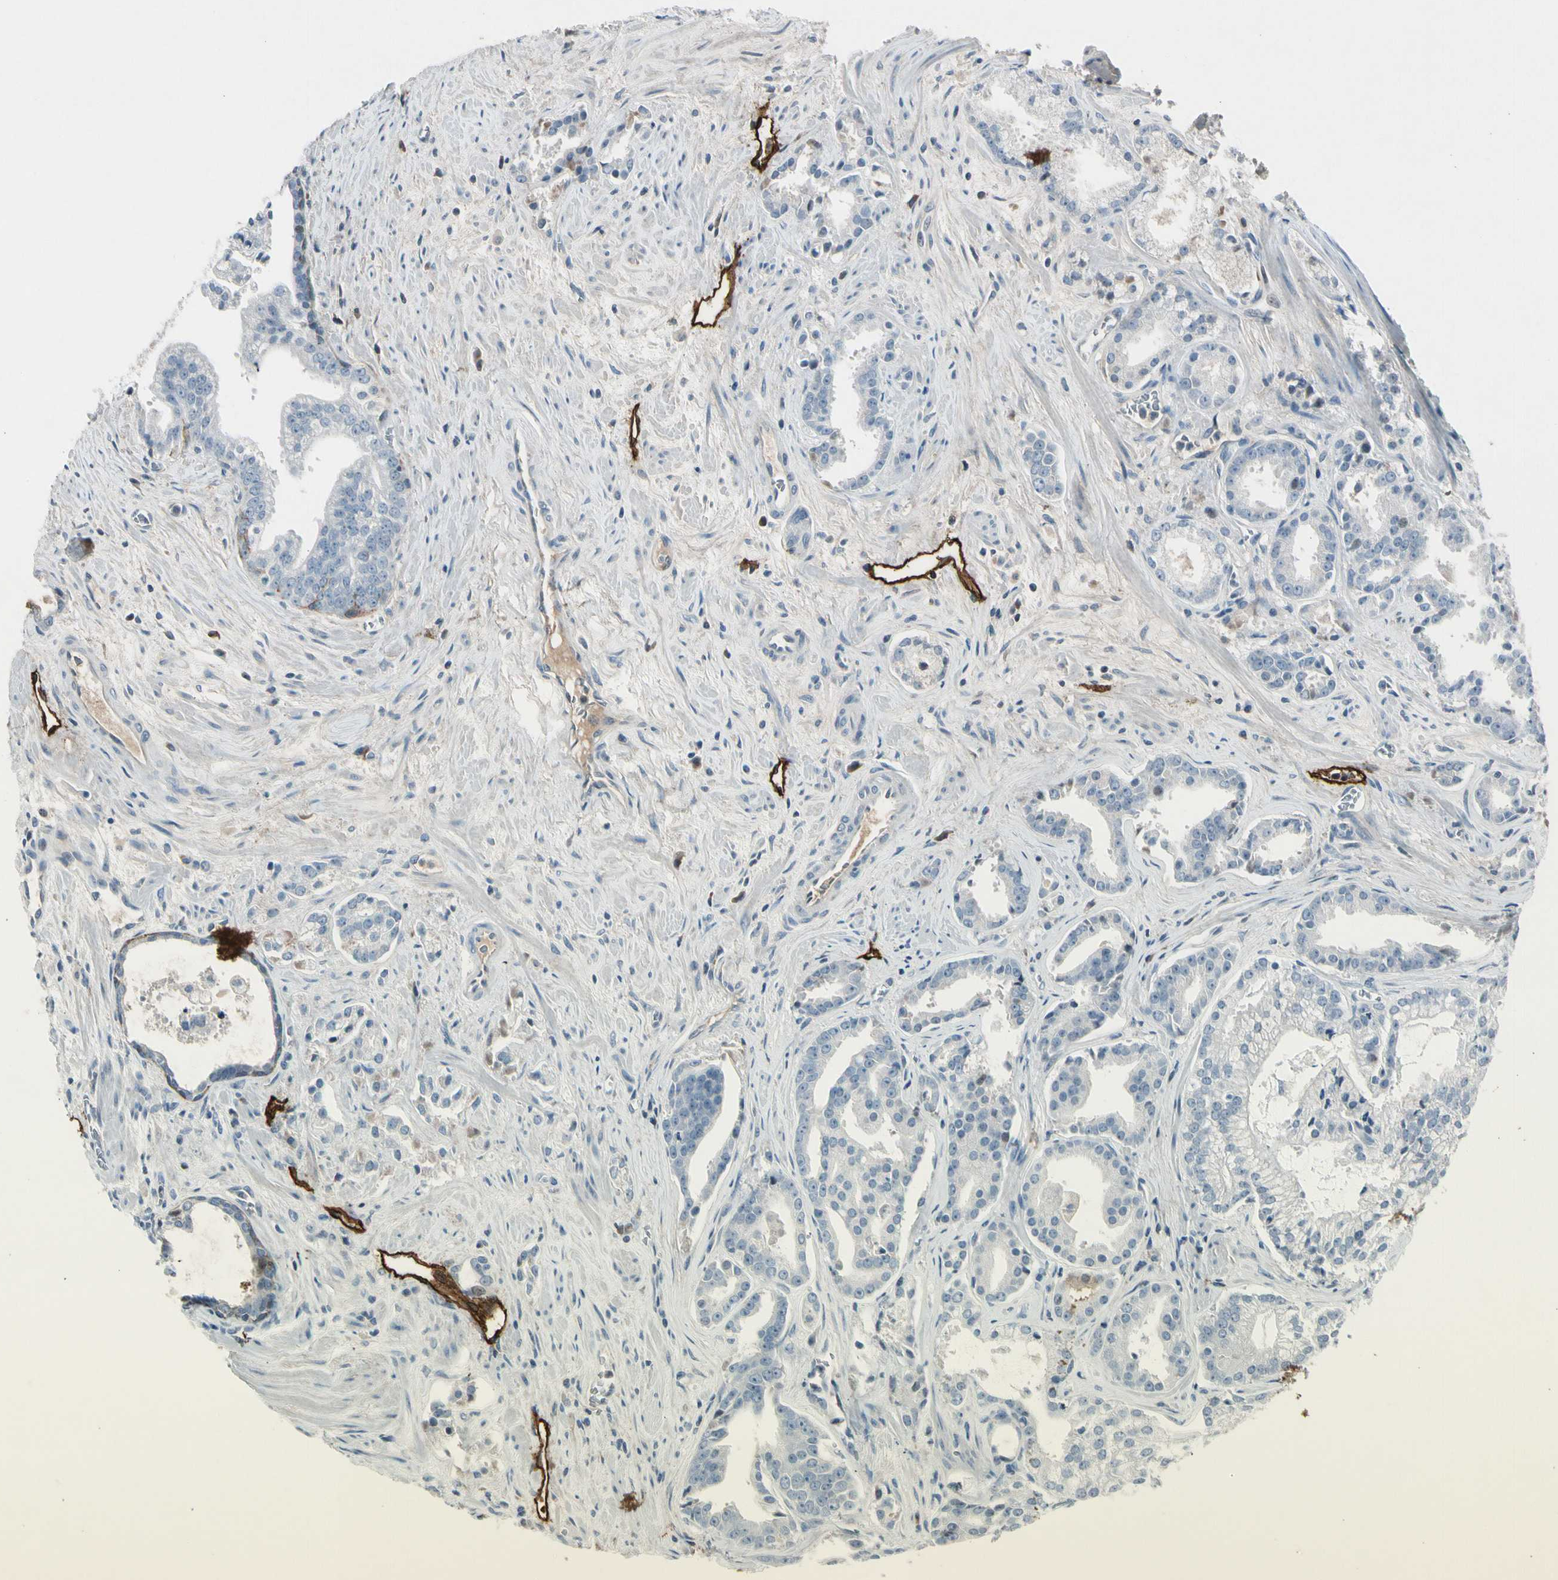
{"staining": {"intensity": "negative", "quantity": "none", "location": "none"}, "tissue": "prostate cancer", "cell_type": "Tumor cells", "image_type": "cancer", "snomed": [{"axis": "morphology", "description": "Adenocarcinoma, High grade"}, {"axis": "topography", "description": "Prostate"}], "caption": "Immunohistochemistry (IHC) of human prostate cancer displays no positivity in tumor cells.", "gene": "PDPN", "patient": {"sex": "male", "age": 67}}